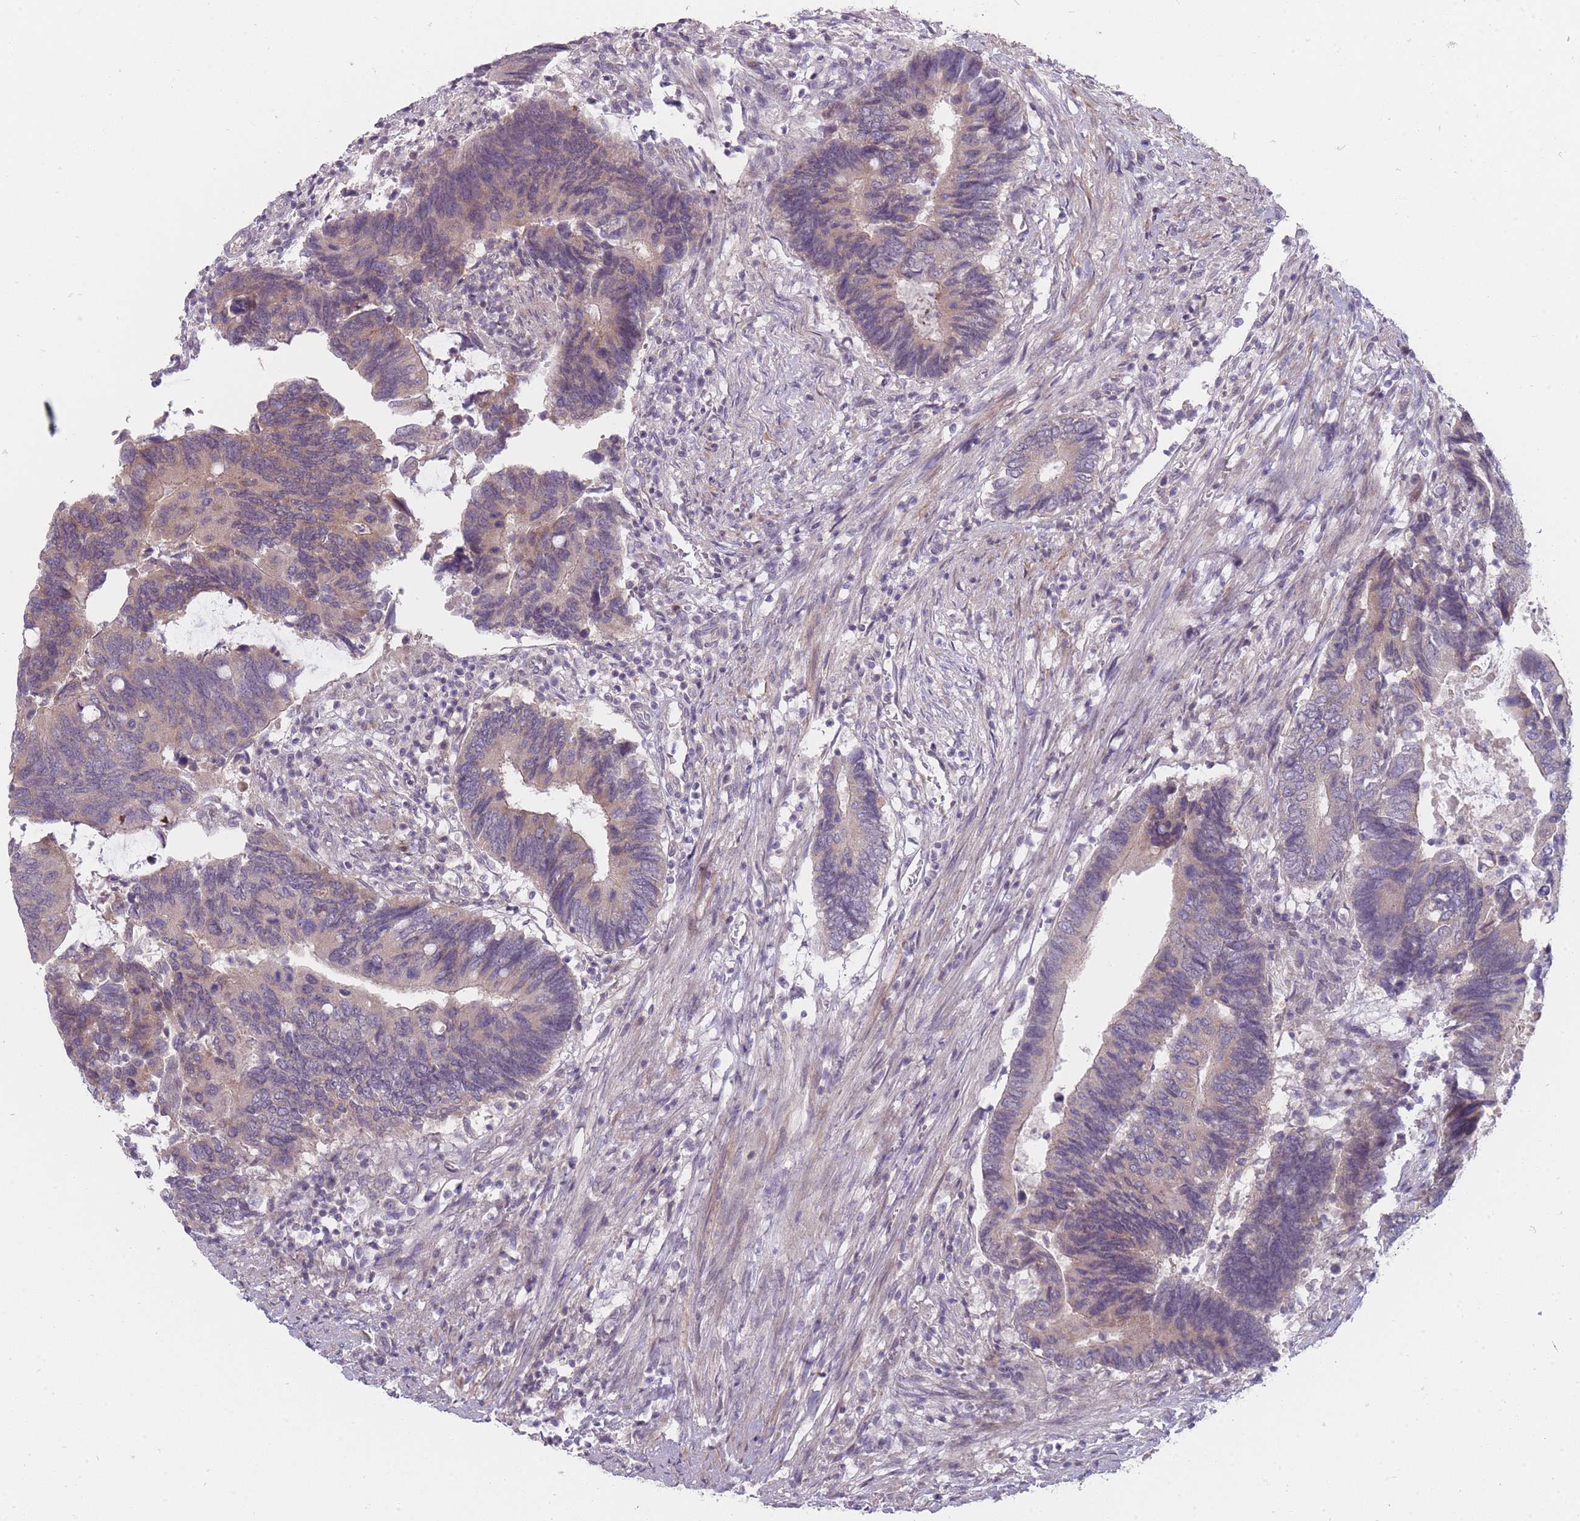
{"staining": {"intensity": "weak", "quantity": "25%-75%", "location": "cytoplasmic/membranous"}, "tissue": "colorectal cancer", "cell_type": "Tumor cells", "image_type": "cancer", "snomed": [{"axis": "morphology", "description": "Adenocarcinoma, NOS"}, {"axis": "topography", "description": "Colon"}], "caption": "Immunohistochemical staining of human adenocarcinoma (colorectal) reveals low levels of weak cytoplasmic/membranous expression in about 25%-75% of tumor cells.", "gene": "PCDH12", "patient": {"sex": "male", "age": 87}}